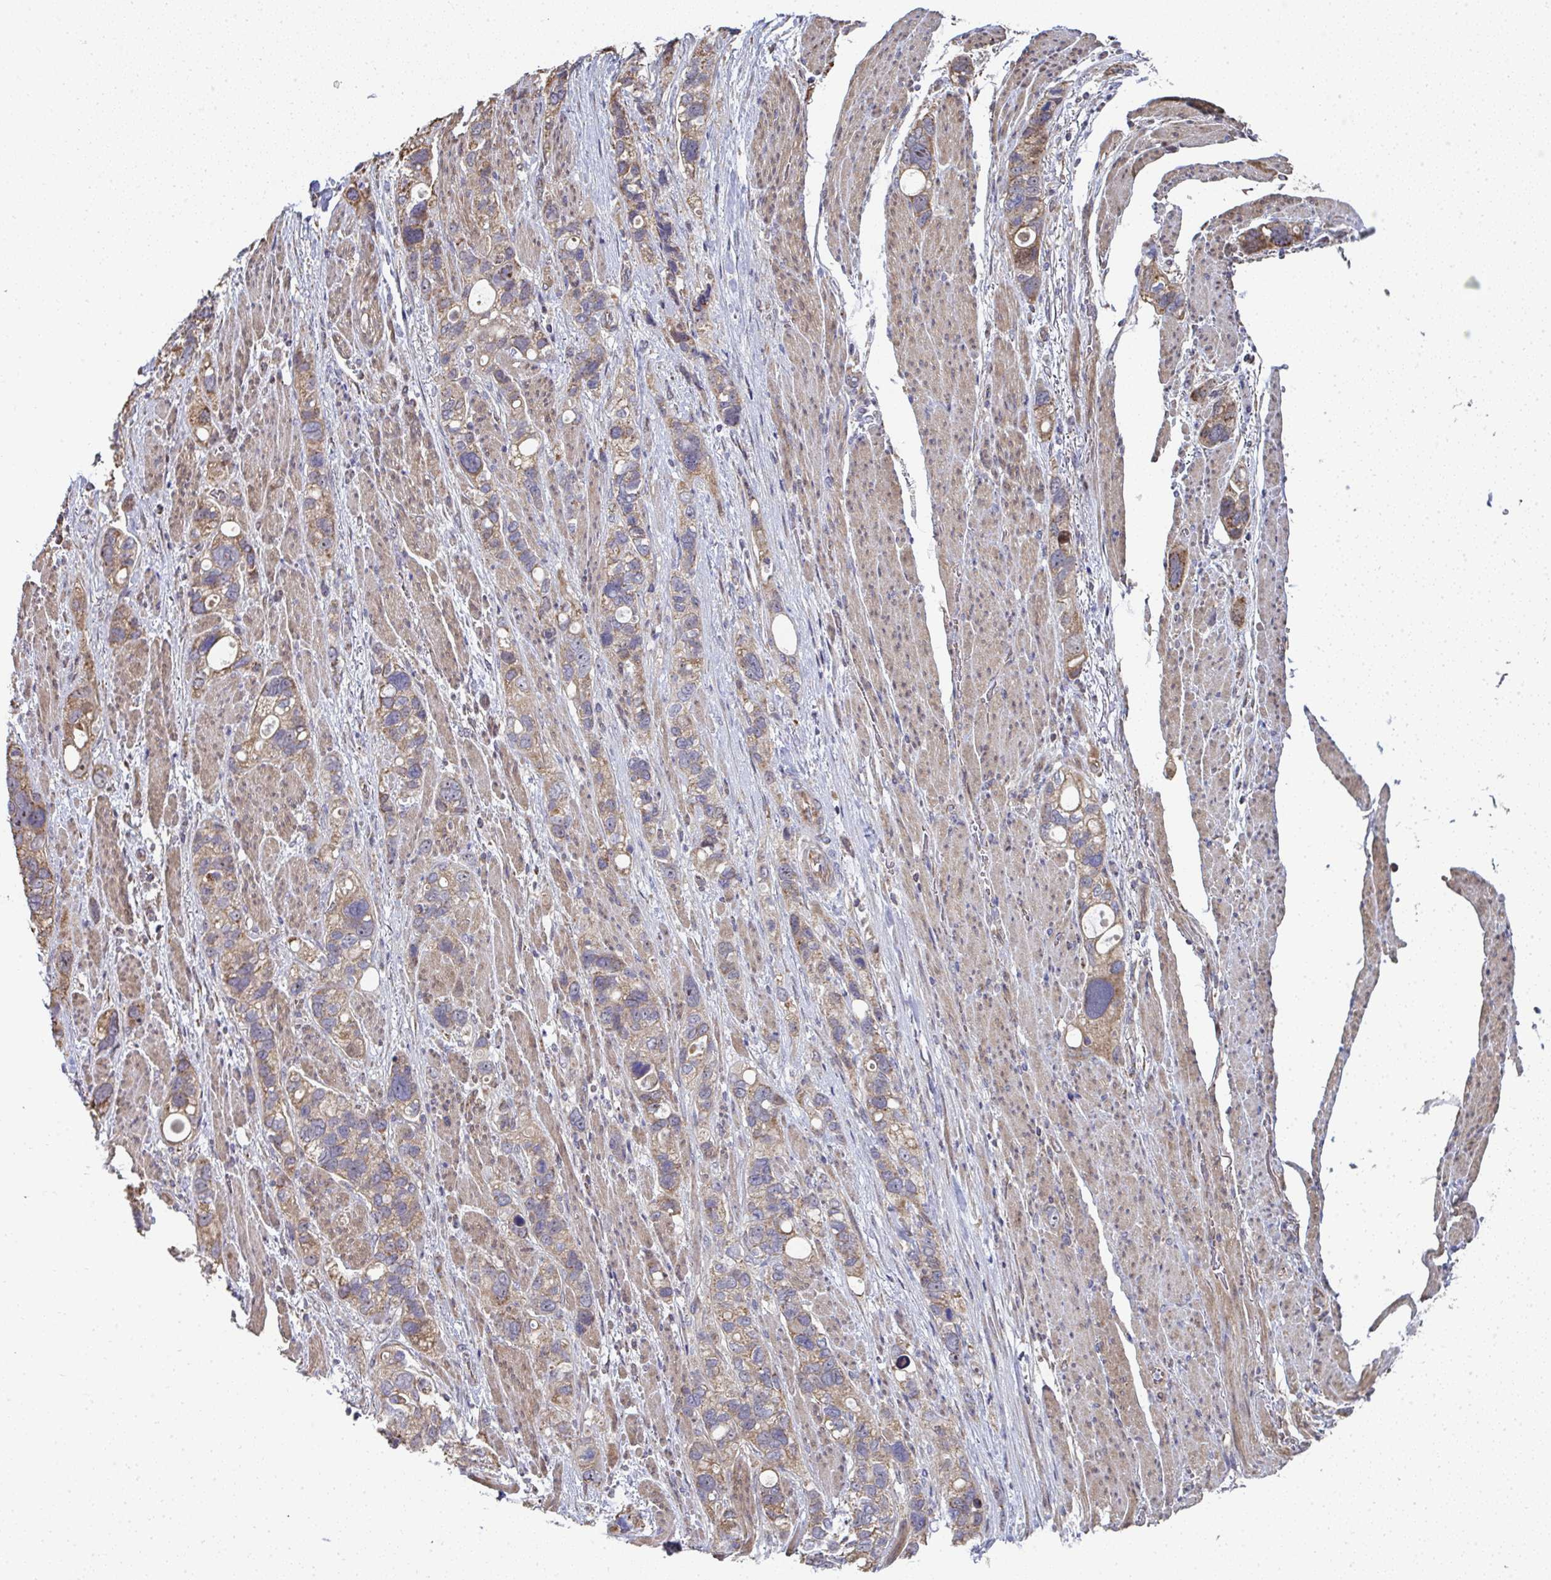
{"staining": {"intensity": "moderate", "quantity": "<25%", "location": "cytoplasmic/membranous"}, "tissue": "stomach cancer", "cell_type": "Tumor cells", "image_type": "cancer", "snomed": [{"axis": "morphology", "description": "Adenocarcinoma, NOS"}, {"axis": "topography", "description": "Stomach, upper"}], "caption": "Human adenocarcinoma (stomach) stained with a protein marker demonstrates moderate staining in tumor cells.", "gene": "AGTPBP1", "patient": {"sex": "female", "age": 81}}